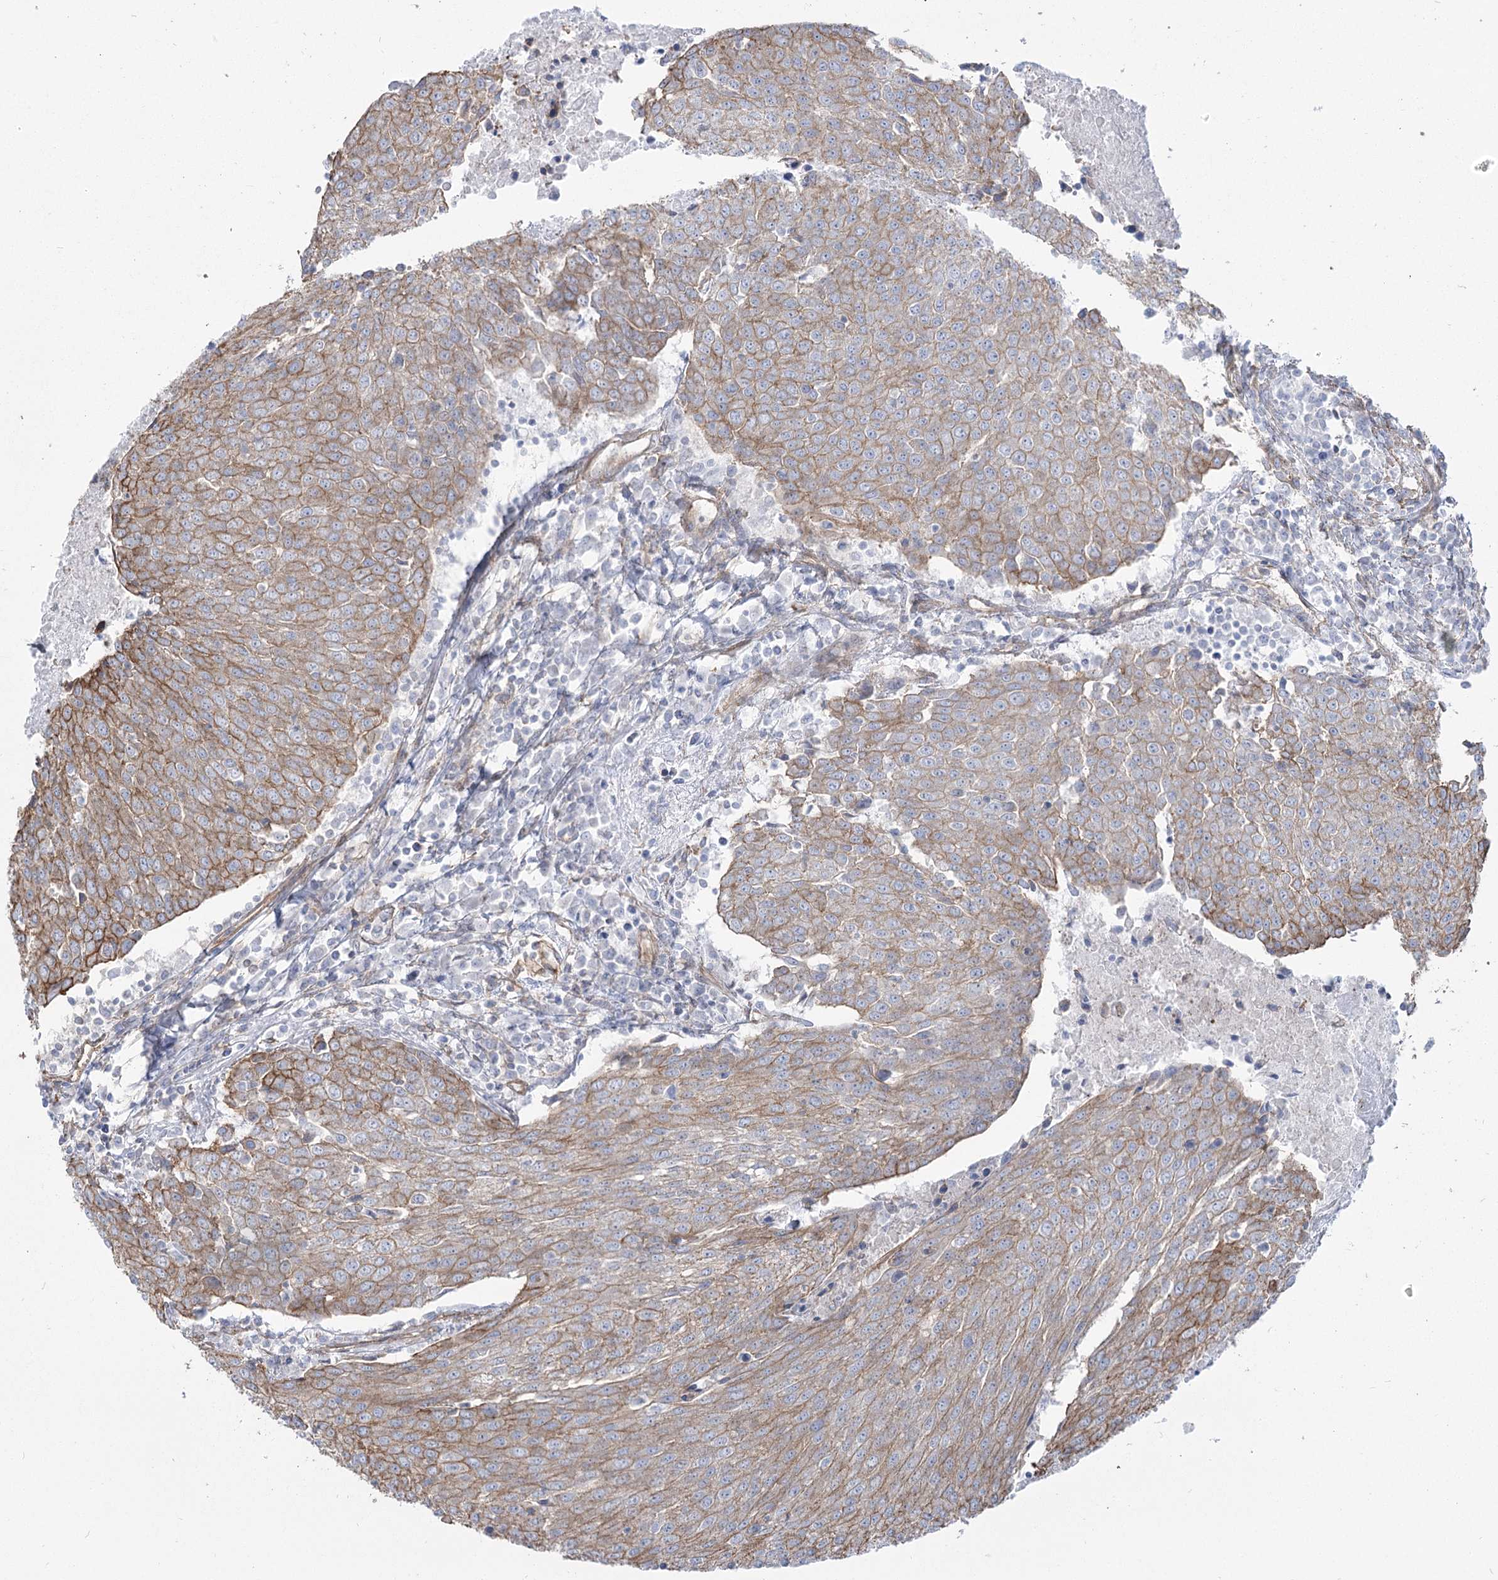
{"staining": {"intensity": "moderate", "quantity": "25%-75%", "location": "cytoplasmic/membranous"}, "tissue": "urothelial cancer", "cell_type": "Tumor cells", "image_type": "cancer", "snomed": [{"axis": "morphology", "description": "Urothelial carcinoma, High grade"}, {"axis": "topography", "description": "Urinary bladder"}], "caption": "This image demonstrates immunohistochemistry (IHC) staining of high-grade urothelial carcinoma, with medium moderate cytoplasmic/membranous positivity in about 25%-75% of tumor cells.", "gene": "PLEKHA5", "patient": {"sex": "female", "age": 85}}